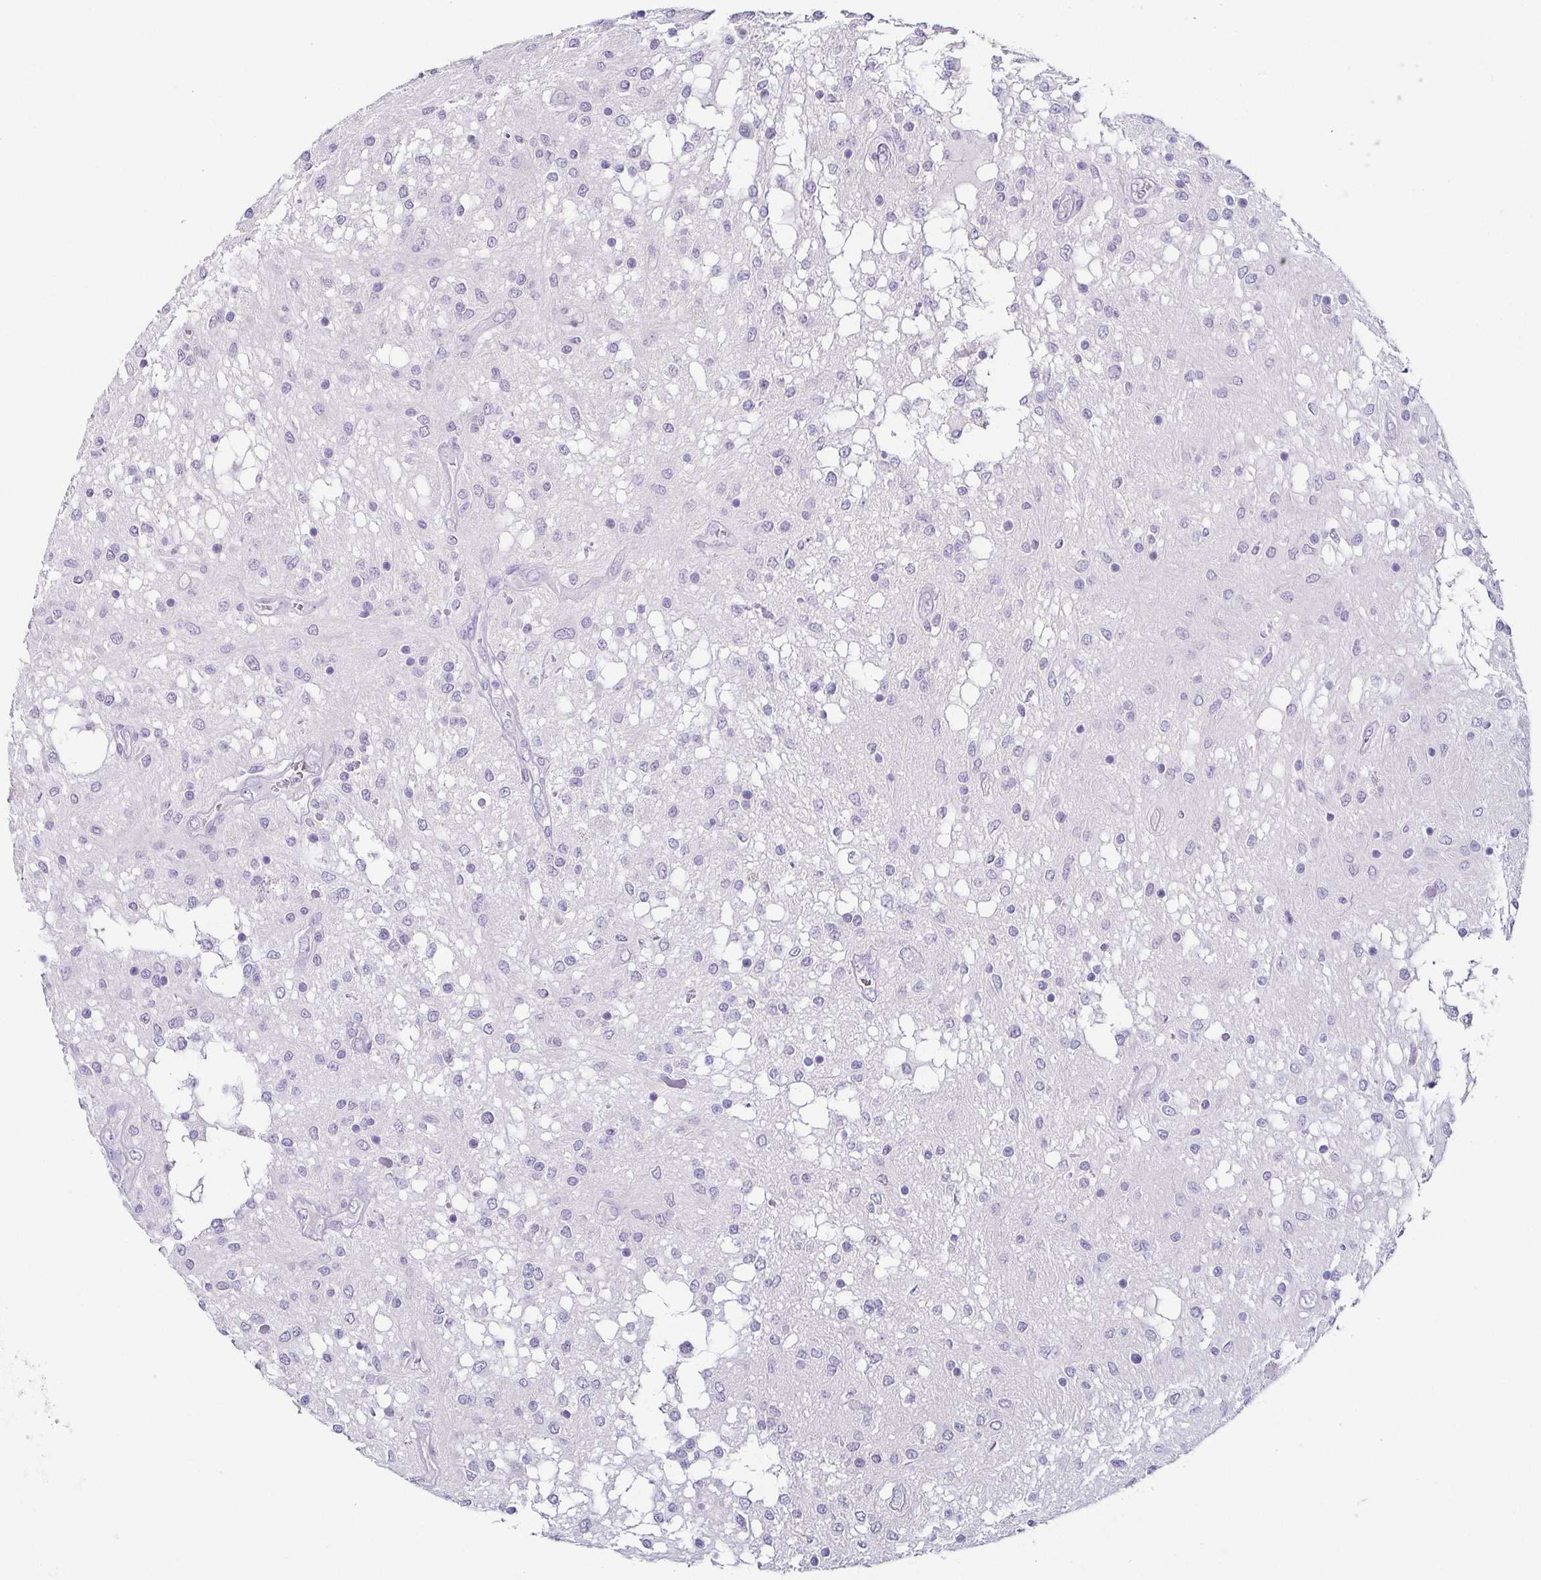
{"staining": {"intensity": "negative", "quantity": "none", "location": "none"}, "tissue": "glioma", "cell_type": "Tumor cells", "image_type": "cancer", "snomed": [{"axis": "morphology", "description": "Glioma, malignant, Low grade"}, {"axis": "topography", "description": "Cerebellum"}], "caption": "Immunohistochemistry (IHC) of low-grade glioma (malignant) shows no staining in tumor cells. (Brightfield microscopy of DAB immunohistochemistry (IHC) at high magnification).", "gene": "TP73", "patient": {"sex": "female", "age": 14}}